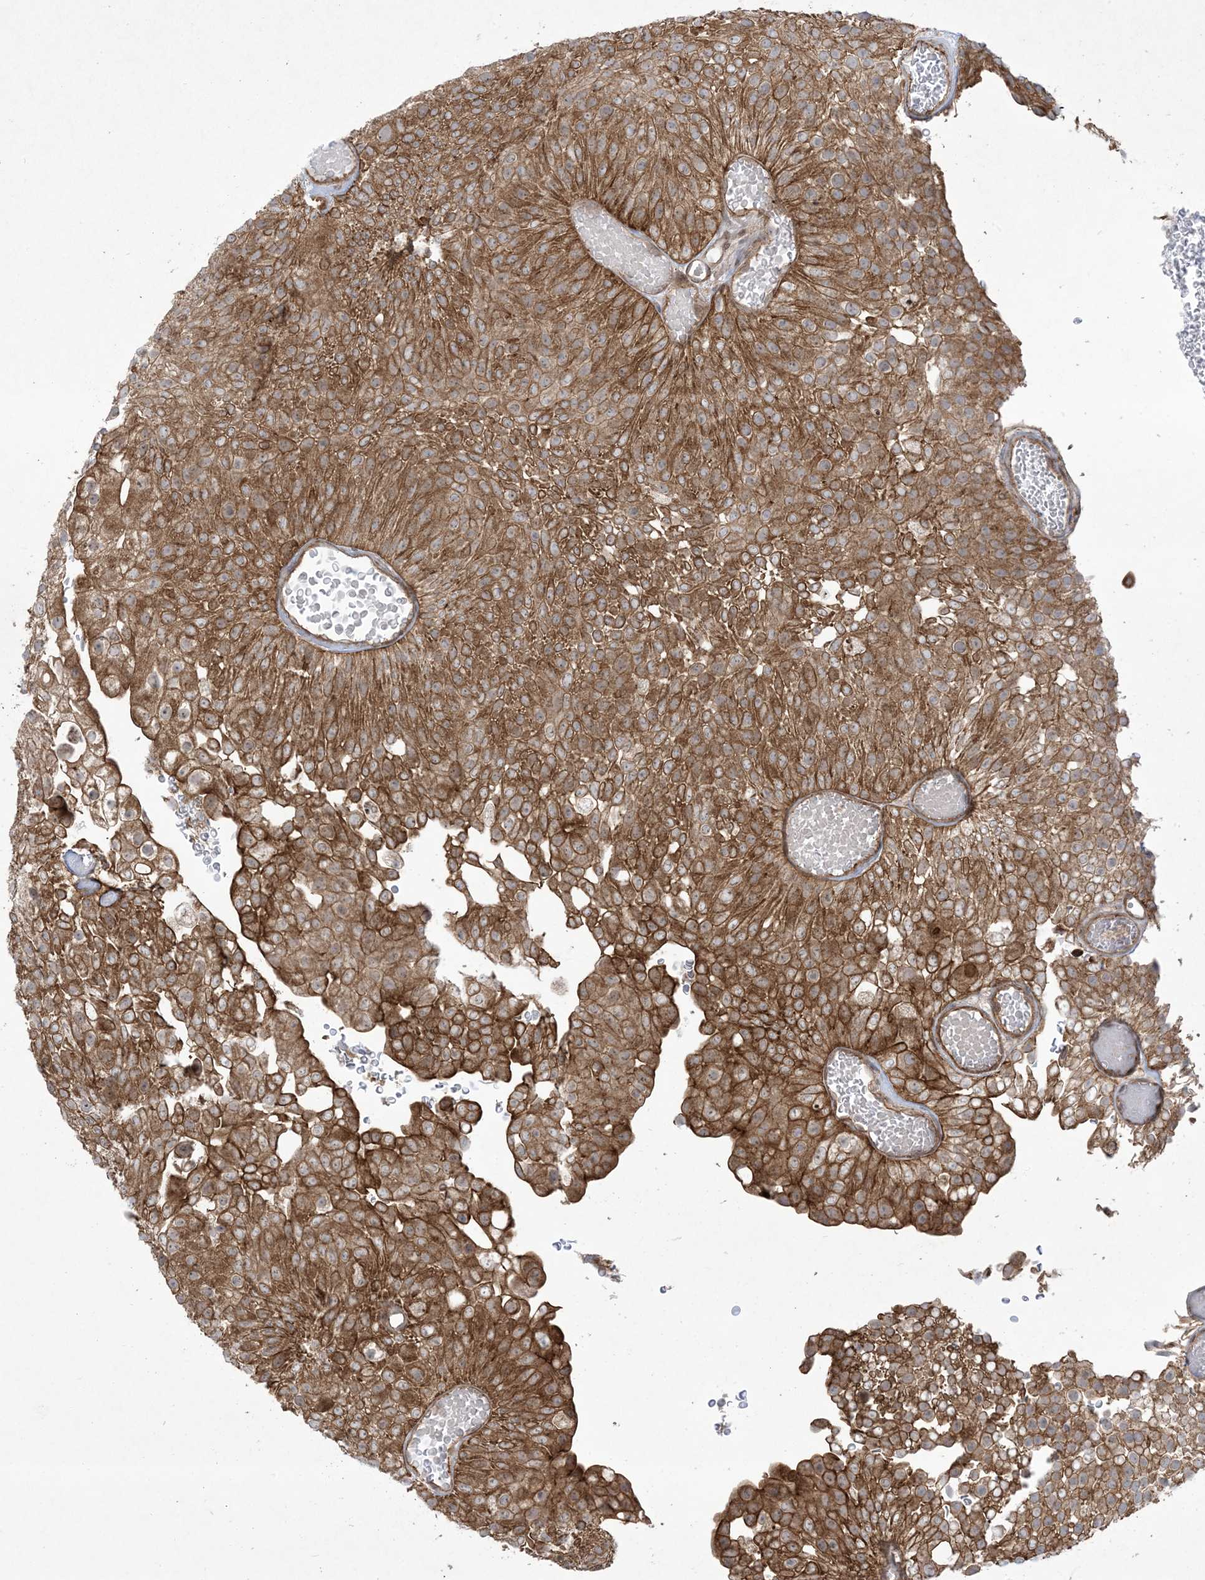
{"staining": {"intensity": "moderate", "quantity": ">75%", "location": "cytoplasmic/membranous"}, "tissue": "urothelial cancer", "cell_type": "Tumor cells", "image_type": "cancer", "snomed": [{"axis": "morphology", "description": "Urothelial carcinoma, Low grade"}, {"axis": "topography", "description": "Urinary bladder"}], "caption": "Urothelial cancer stained for a protein (brown) reveals moderate cytoplasmic/membranous positive positivity in approximately >75% of tumor cells.", "gene": "SOGA3", "patient": {"sex": "male", "age": 78}}